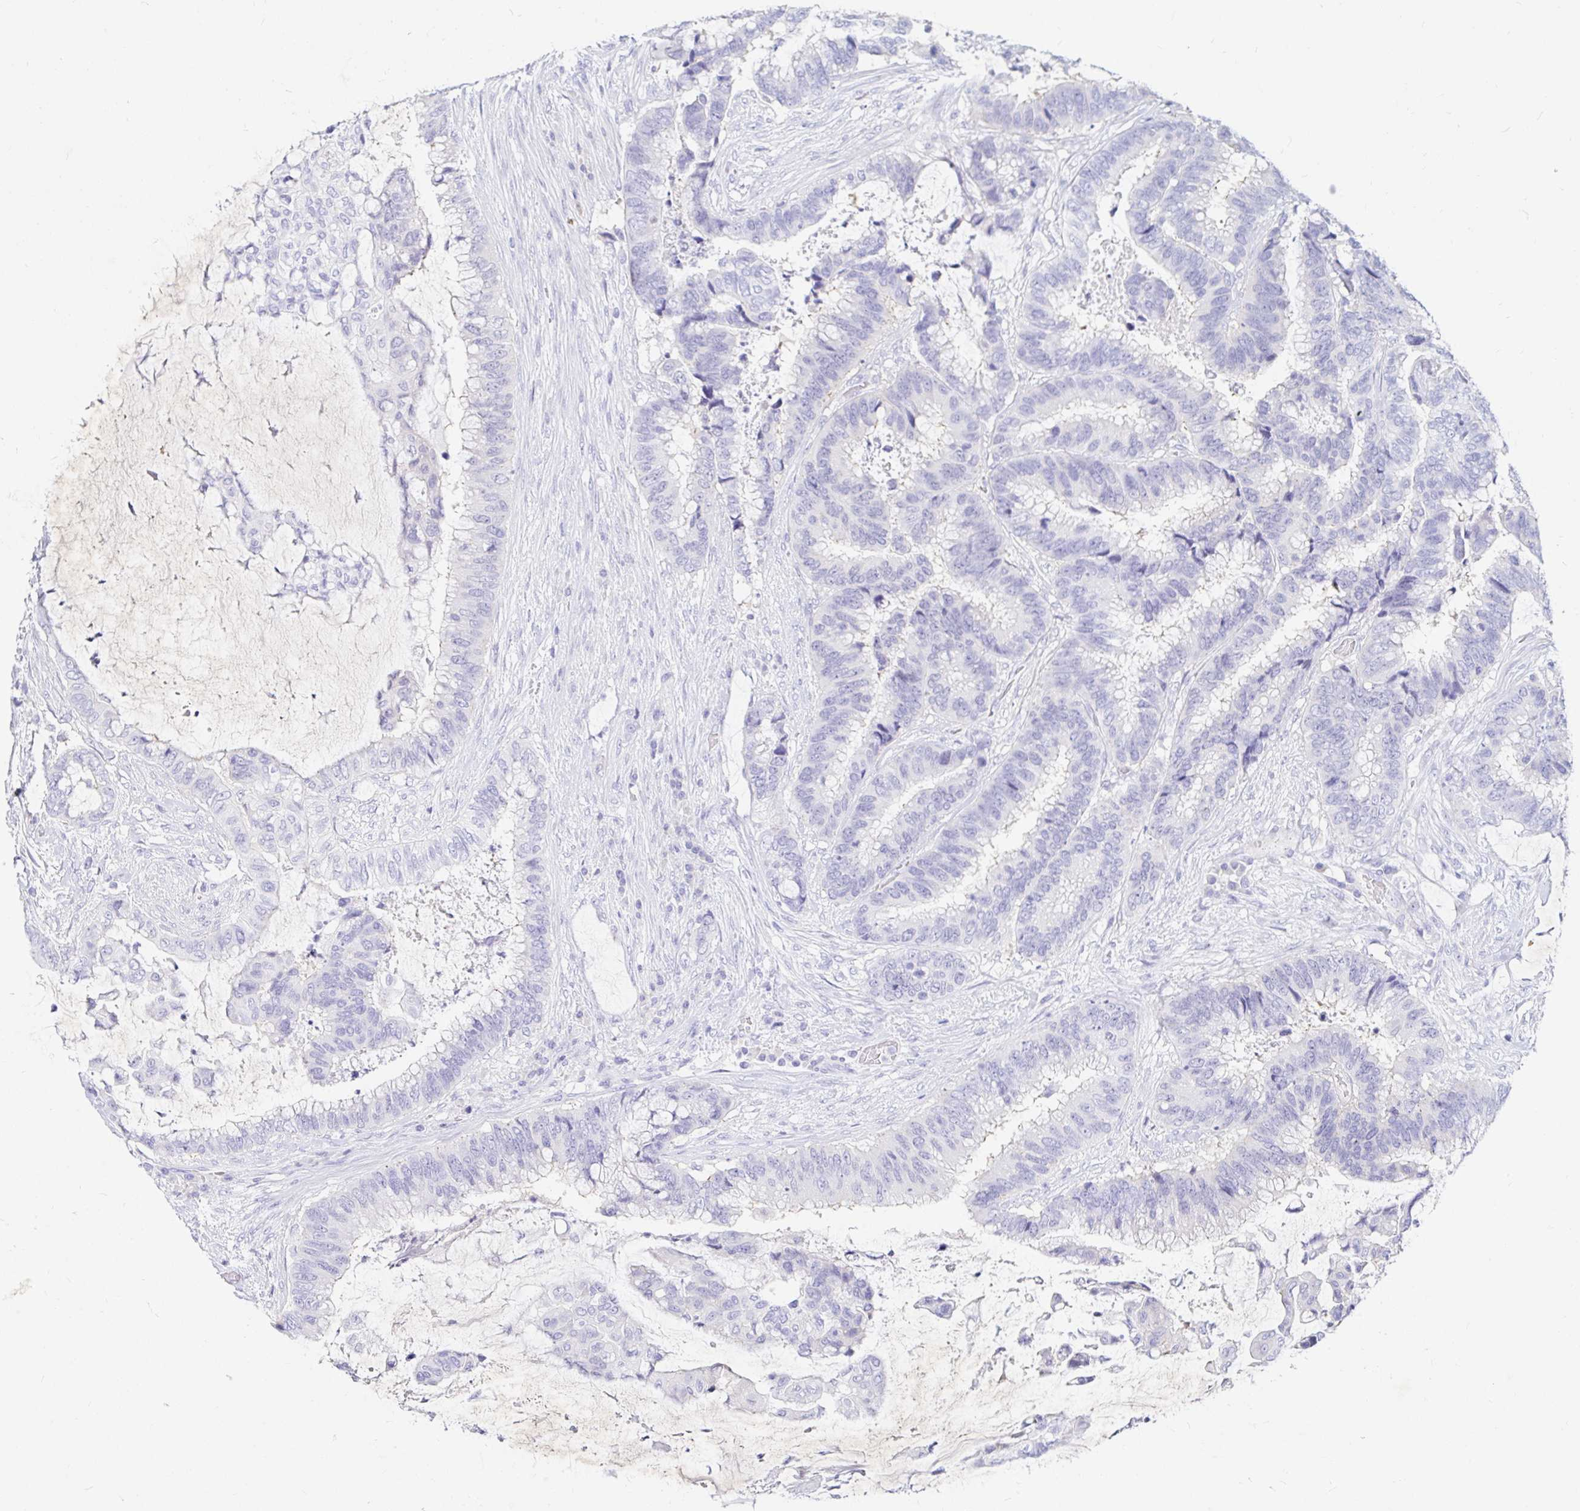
{"staining": {"intensity": "negative", "quantity": "none", "location": "none"}, "tissue": "colorectal cancer", "cell_type": "Tumor cells", "image_type": "cancer", "snomed": [{"axis": "morphology", "description": "Adenocarcinoma, NOS"}, {"axis": "topography", "description": "Rectum"}], "caption": "Immunohistochemistry (IHC) micrograph of neoplastic tissue: colorectal adenocarcinoma stained with DAB (3,3'-diaminobenzidine) displays no significant protein positivity in tumor cells.", "gene": "NR2E1", "patient": {"sex": "female", "age": 59}}